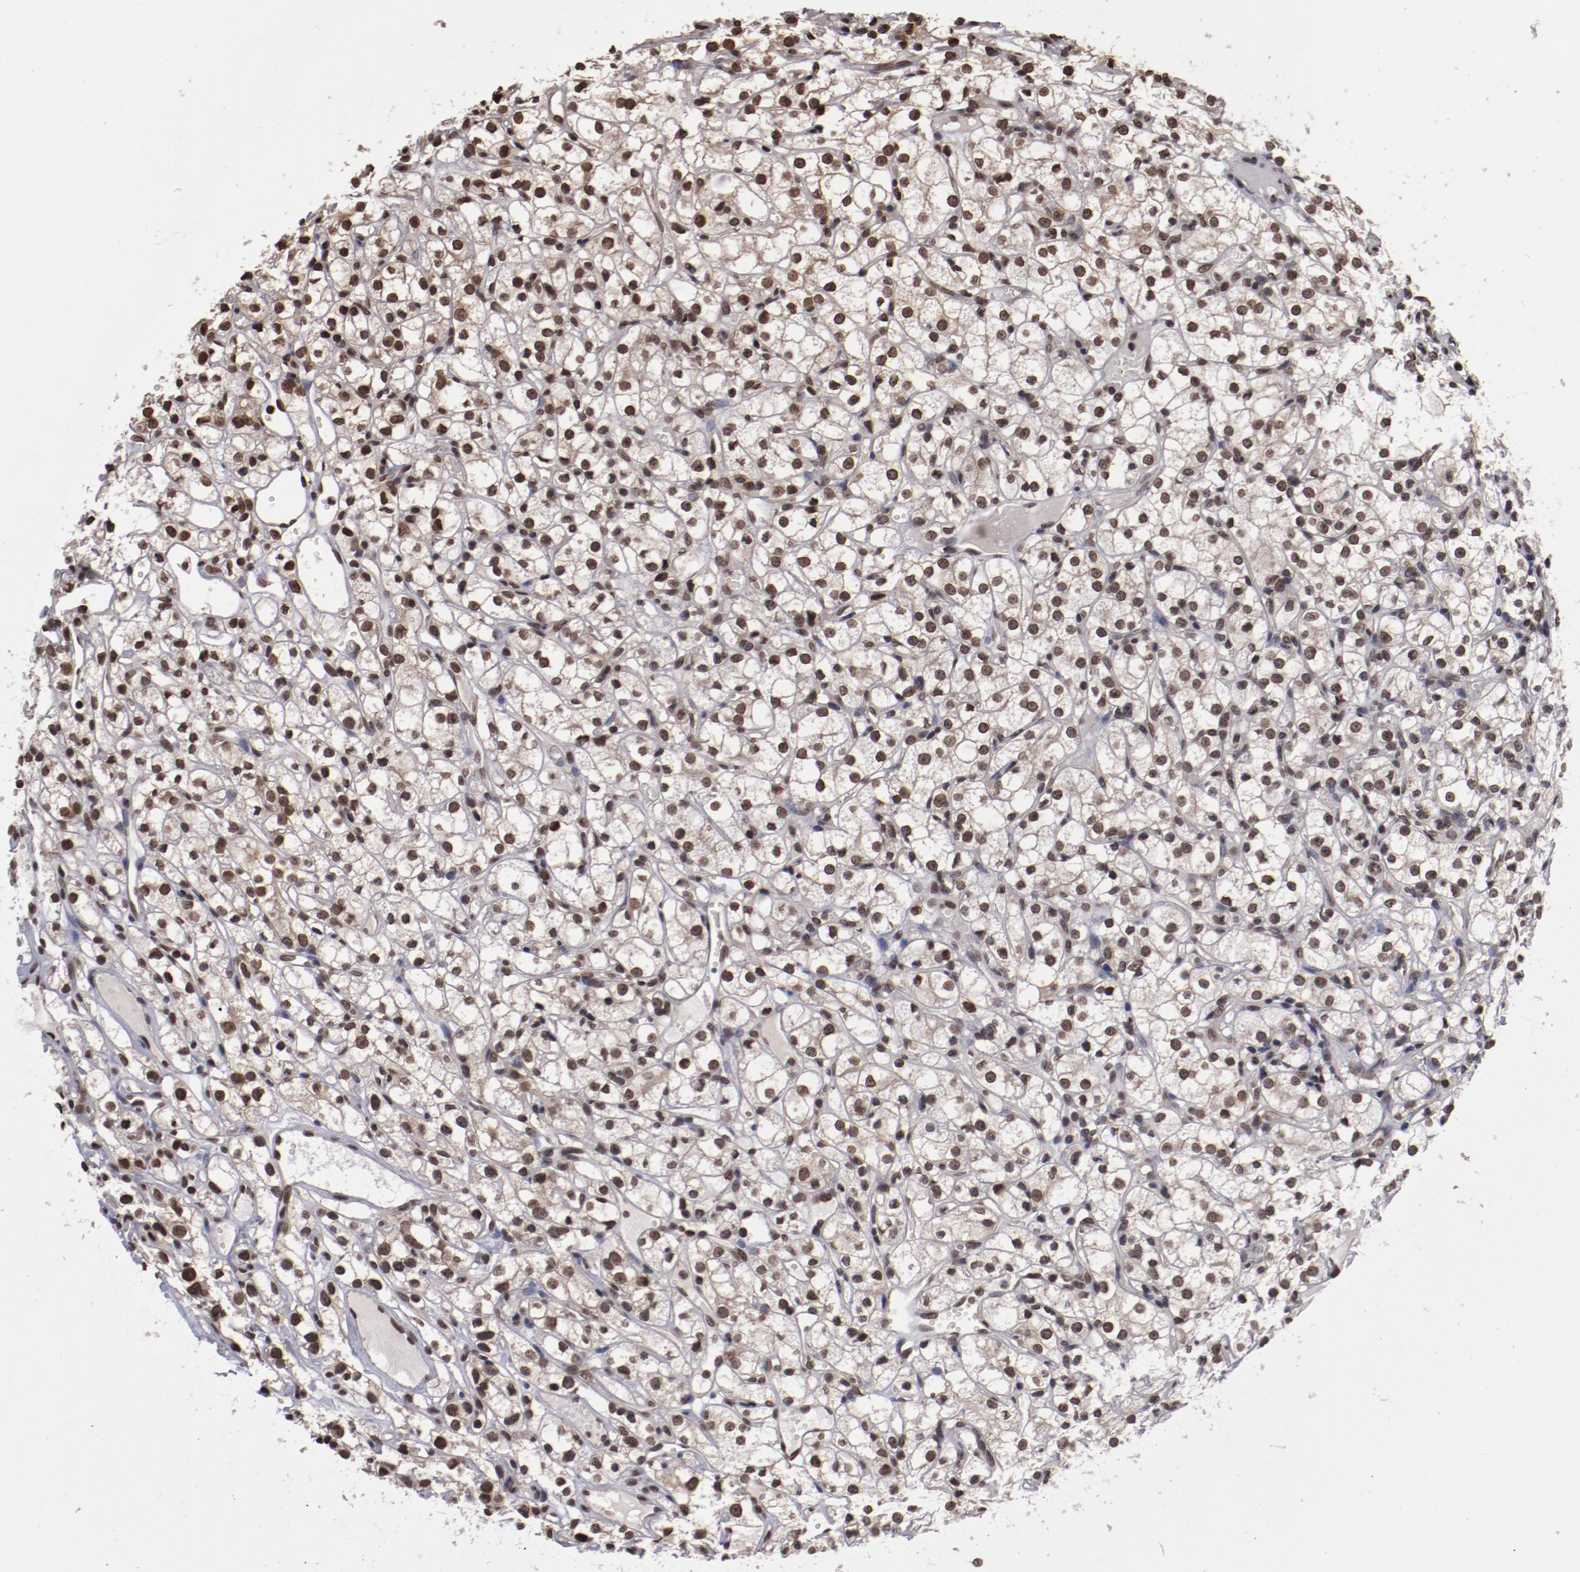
{"staining": {"intensity": "moderate", "quantity": ">75%", "location": "nuclear"}, "tissue": "renal cancer", "cell_type": "Tumor cells", "image_type": "cancer", "snomed": [{"axis": "morphology", "description": "Adenocarcinoma, NOS"}, {"axis": "topography", "description": "Kidney"}], "caption": "This is an image of immunohistochemistry staining of adenocarcinoma (renal), which shows moderate positivity in the nuclear of tumor cells.", "gene": "AKT1", "patient": {"sex": "male", "age": 61}}